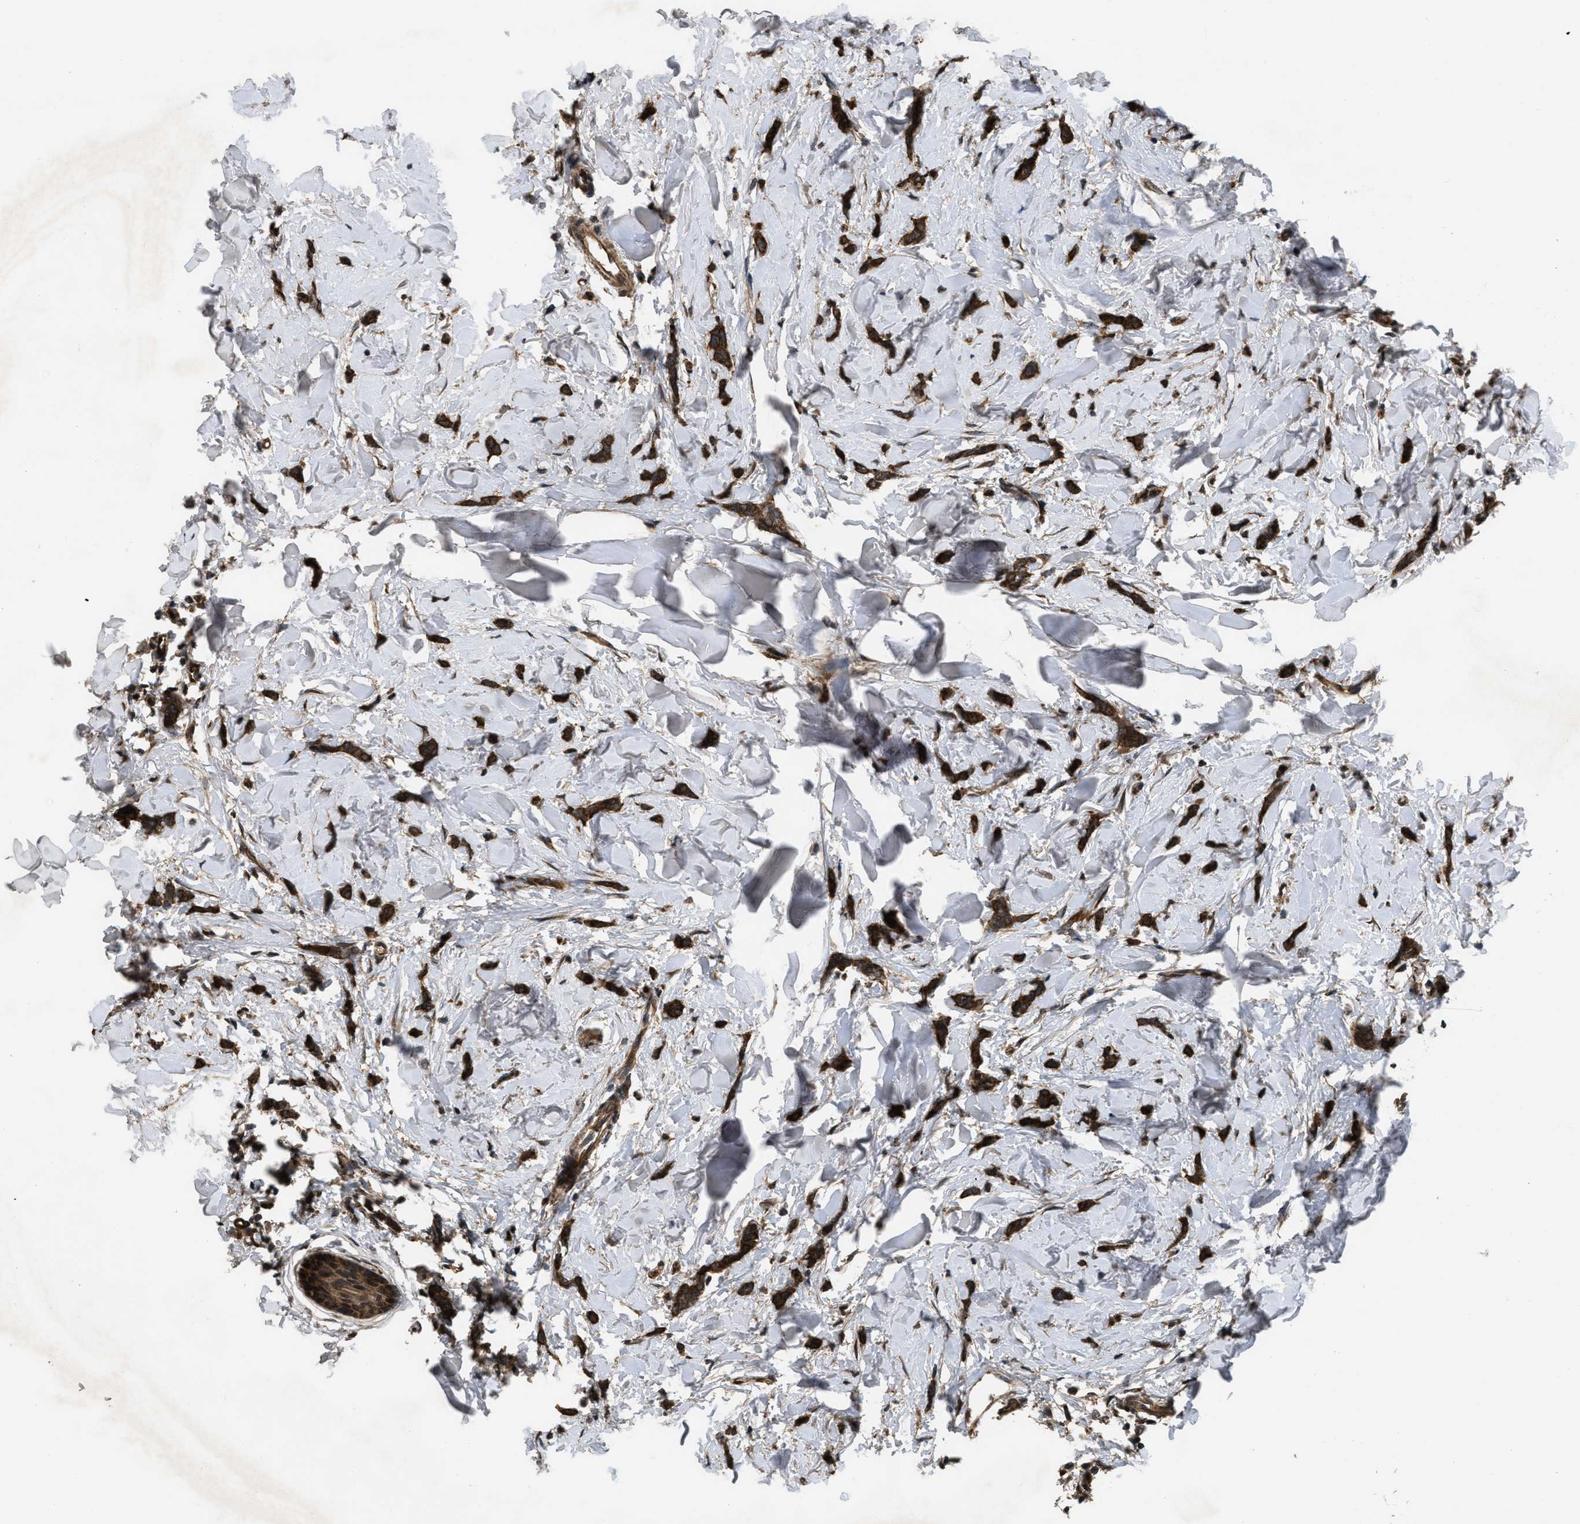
{"staining": {"intensity": "strong", "quantity": ">75%", "location": "cytoplasmic/membranous"}, "tissue": "breast cancer", "cell_type": "Tumor cells", "image_type": "cancer", "snomed": [{"axis": "morphology", "description": "Lobular carcinoma"}, {"axis": "topography", "description": "Skin"}, {"axis": "topography", "description": "Breast"}], "caption": "Protein expression analysis of breast cancer (lobular carcinoma) demonstrates strong cytoplasmic/membranous staining in approximately >75% of tumor cells. (brown staining indicates protein expression, while blue staining denotes nuclei).", "gene": "SPTLC1", "patient": {"sex": "female", "age": 46}}